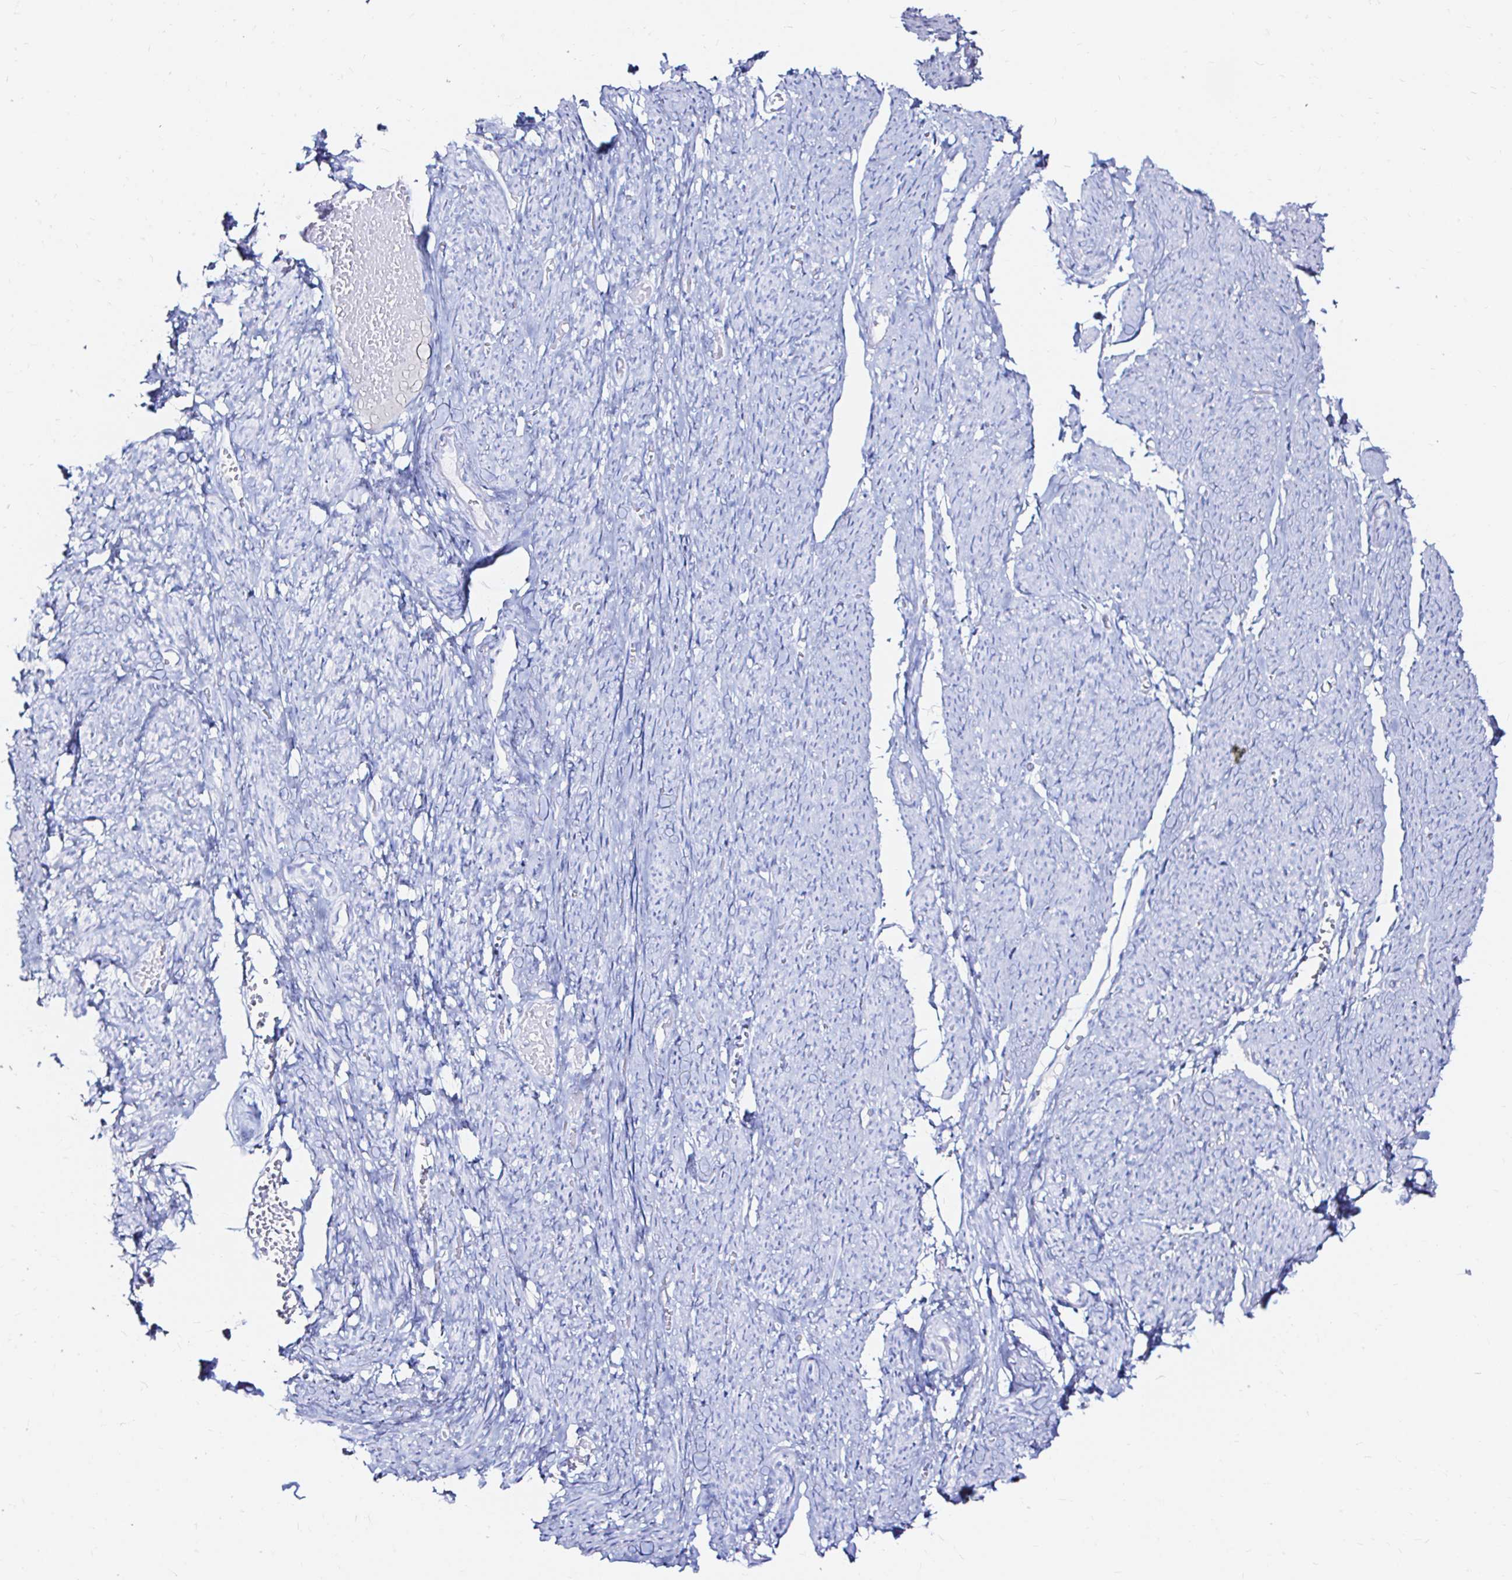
{"staining": {"intensity": "negative", "quantity": "none", "location": "none"}, "tissue": "smooth muscle", "cell_type": "Smooth muscle cells", "image_type": "normal", "snomed": [{"axis": "morphology", "description": "Normal tissue, NOS"}, {"axis": "topography", "description": "Smooth muscle"}], "caption": "High power microscopy histopathology image of an IHC image of normal smooth muscle, revealing no significant positivity in smooth muscle cells. (DAB IHC with hematoxylin counter stain).", "gene": "ZNF432", "patient": {"sex": "female", "age": 65}}